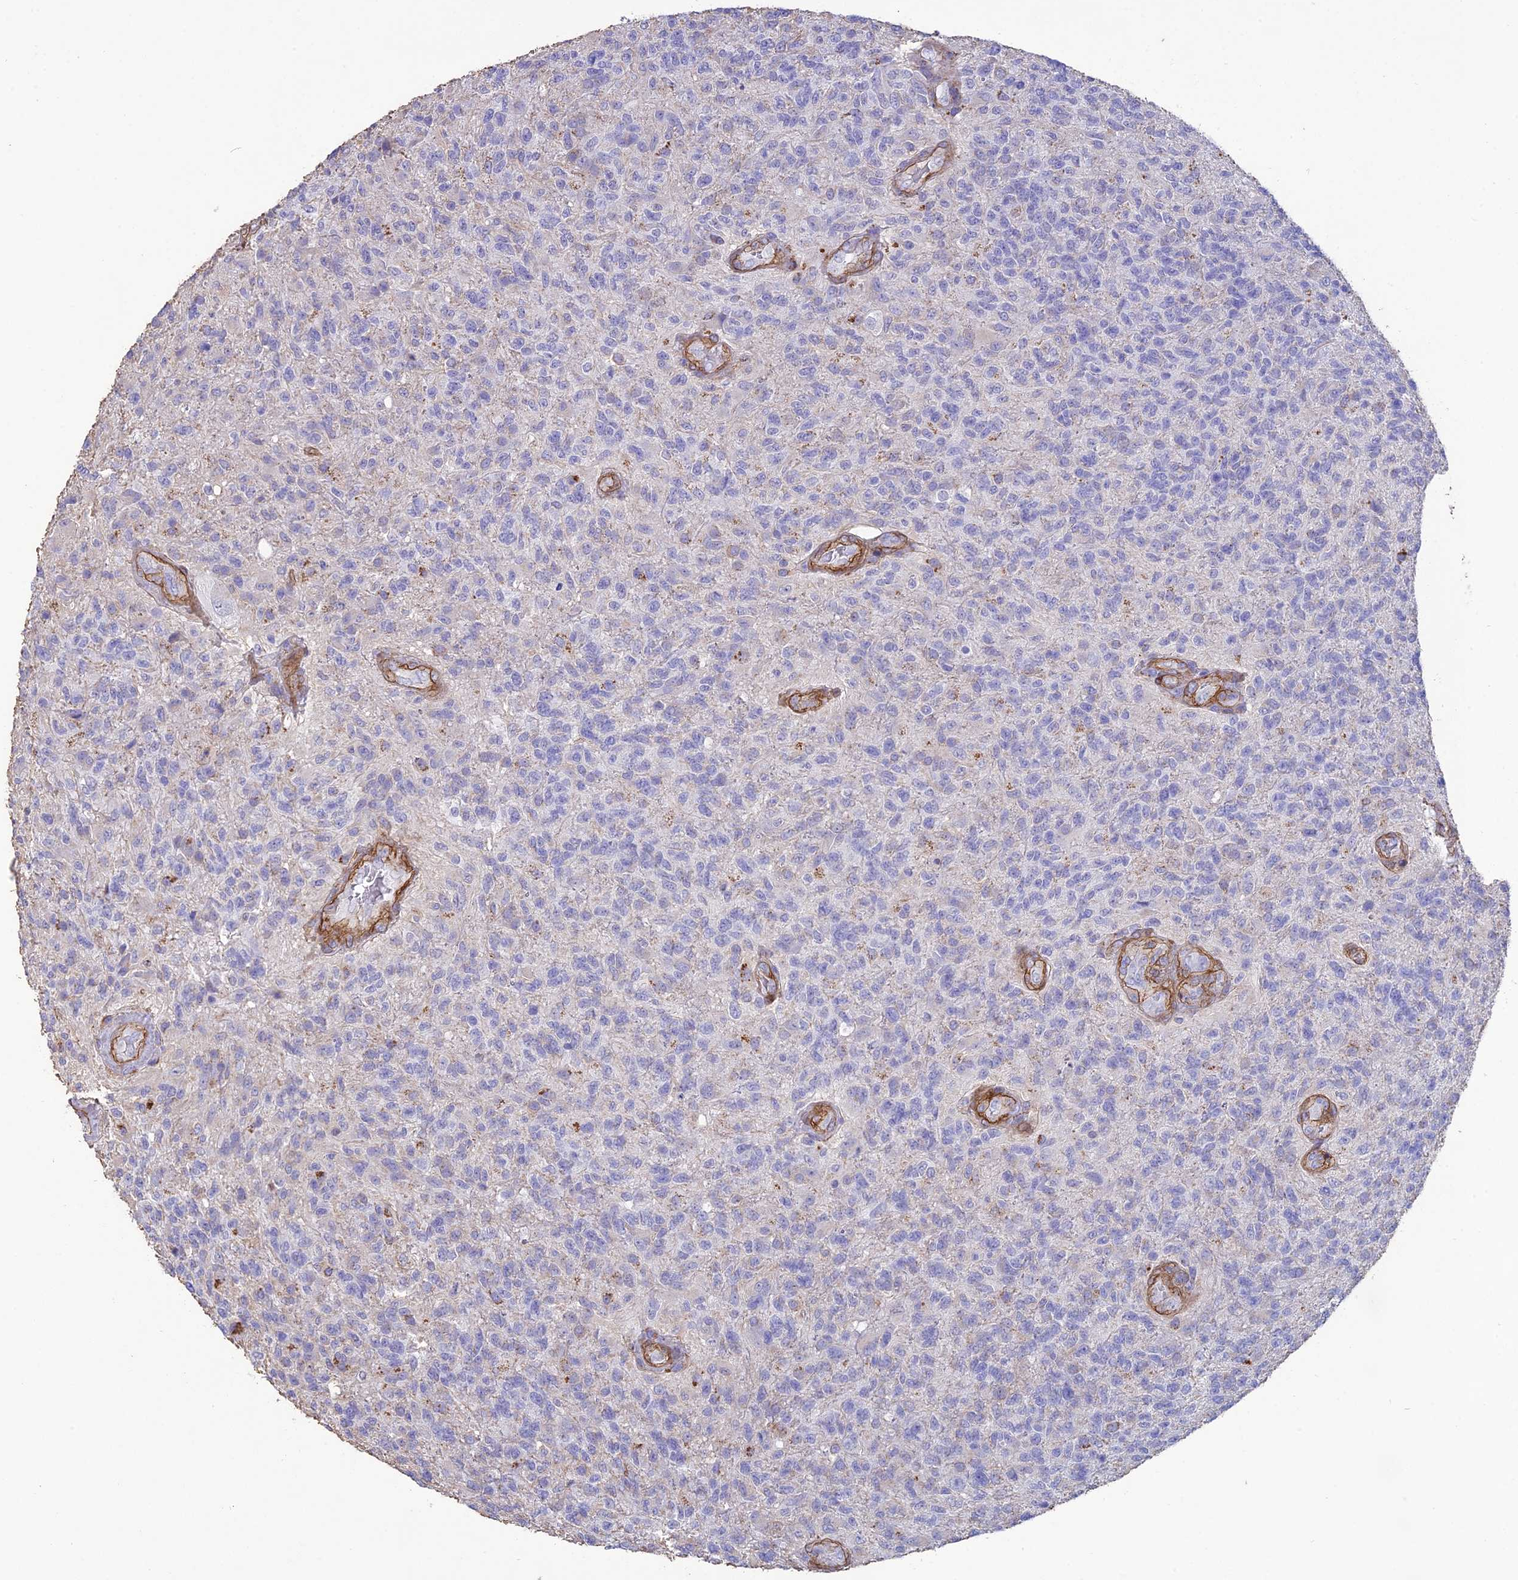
{"staining": {"intensity": "negative", "quantity": "none", "location": "none"}, "tissue": "glioma", "cell_type": "Tumor cells", "image_type": "cancer", "snomed": [{"axis": "morphology", "description": "Glioma, malignant, High grade"}, {"axis": "topography", "description": "Brain"}], "caption": "Photomicrograph shows no significant protein expression in tumor cells of malignant high-grade glioma. (DAB immunohistochemistry, high magnification).", "gene": "TNS1", "patient": {"sex": "male", "age": 56}}